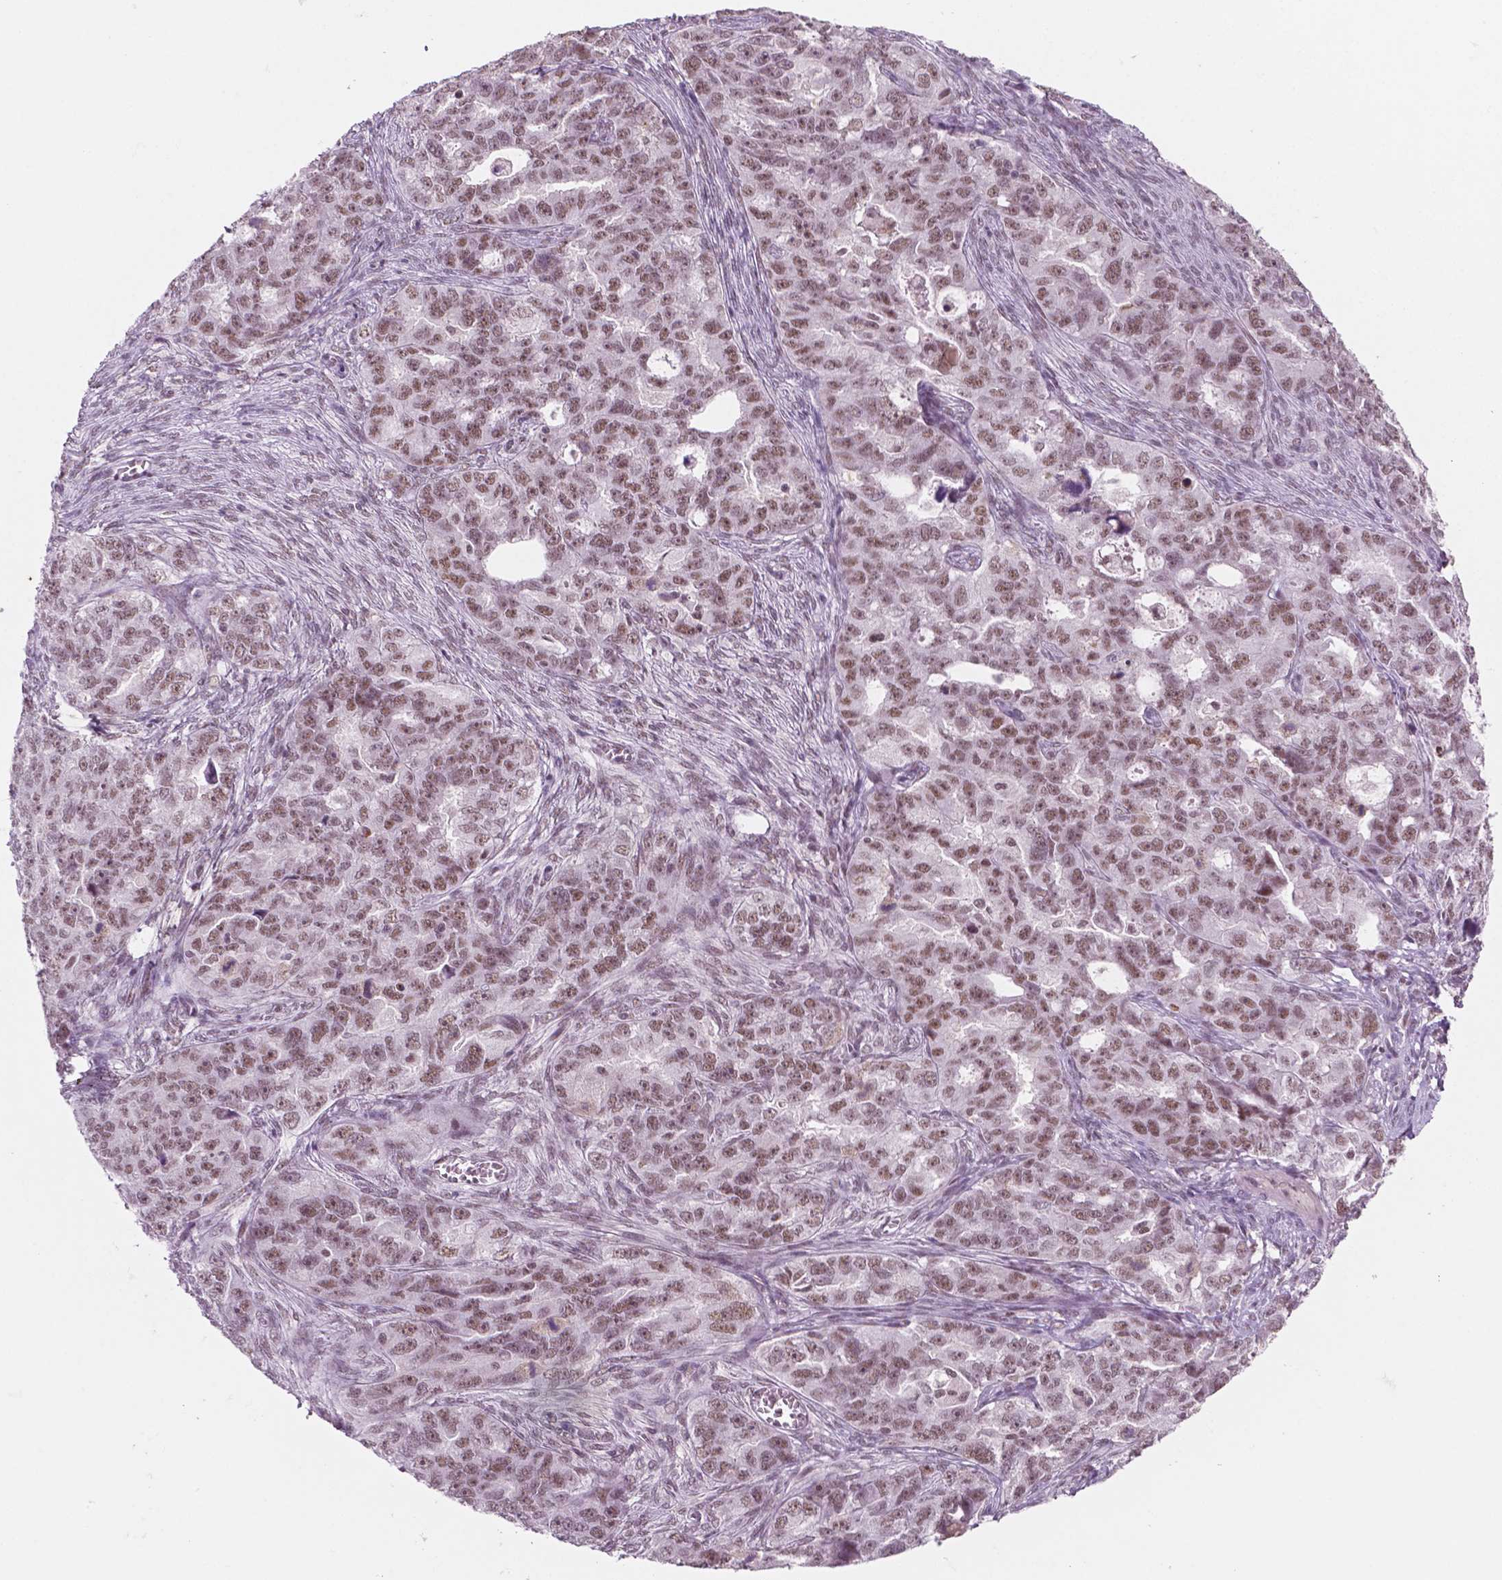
{"staining": {"intensity": "weak", "quantity": ">75%", "location": "nuclear"}, "tissue": "ovarian cancer", "cell_type": "Tumor cells", "image_type": "cancer", "snomed": [{"axis": "morphology", "description": "Cystadenocarcinoma, serous, NOS"}, {"axis": "topography", "description": "Ovary"}], "caption": "Immunohistochemical staining of human ovarian cancer (serous cystadenocarcinoma) reveals weak nuclear protein staining in about >75% of tumor cells.", "gene": "CTR9", "patient": {"sex": "female", "age": 51}}